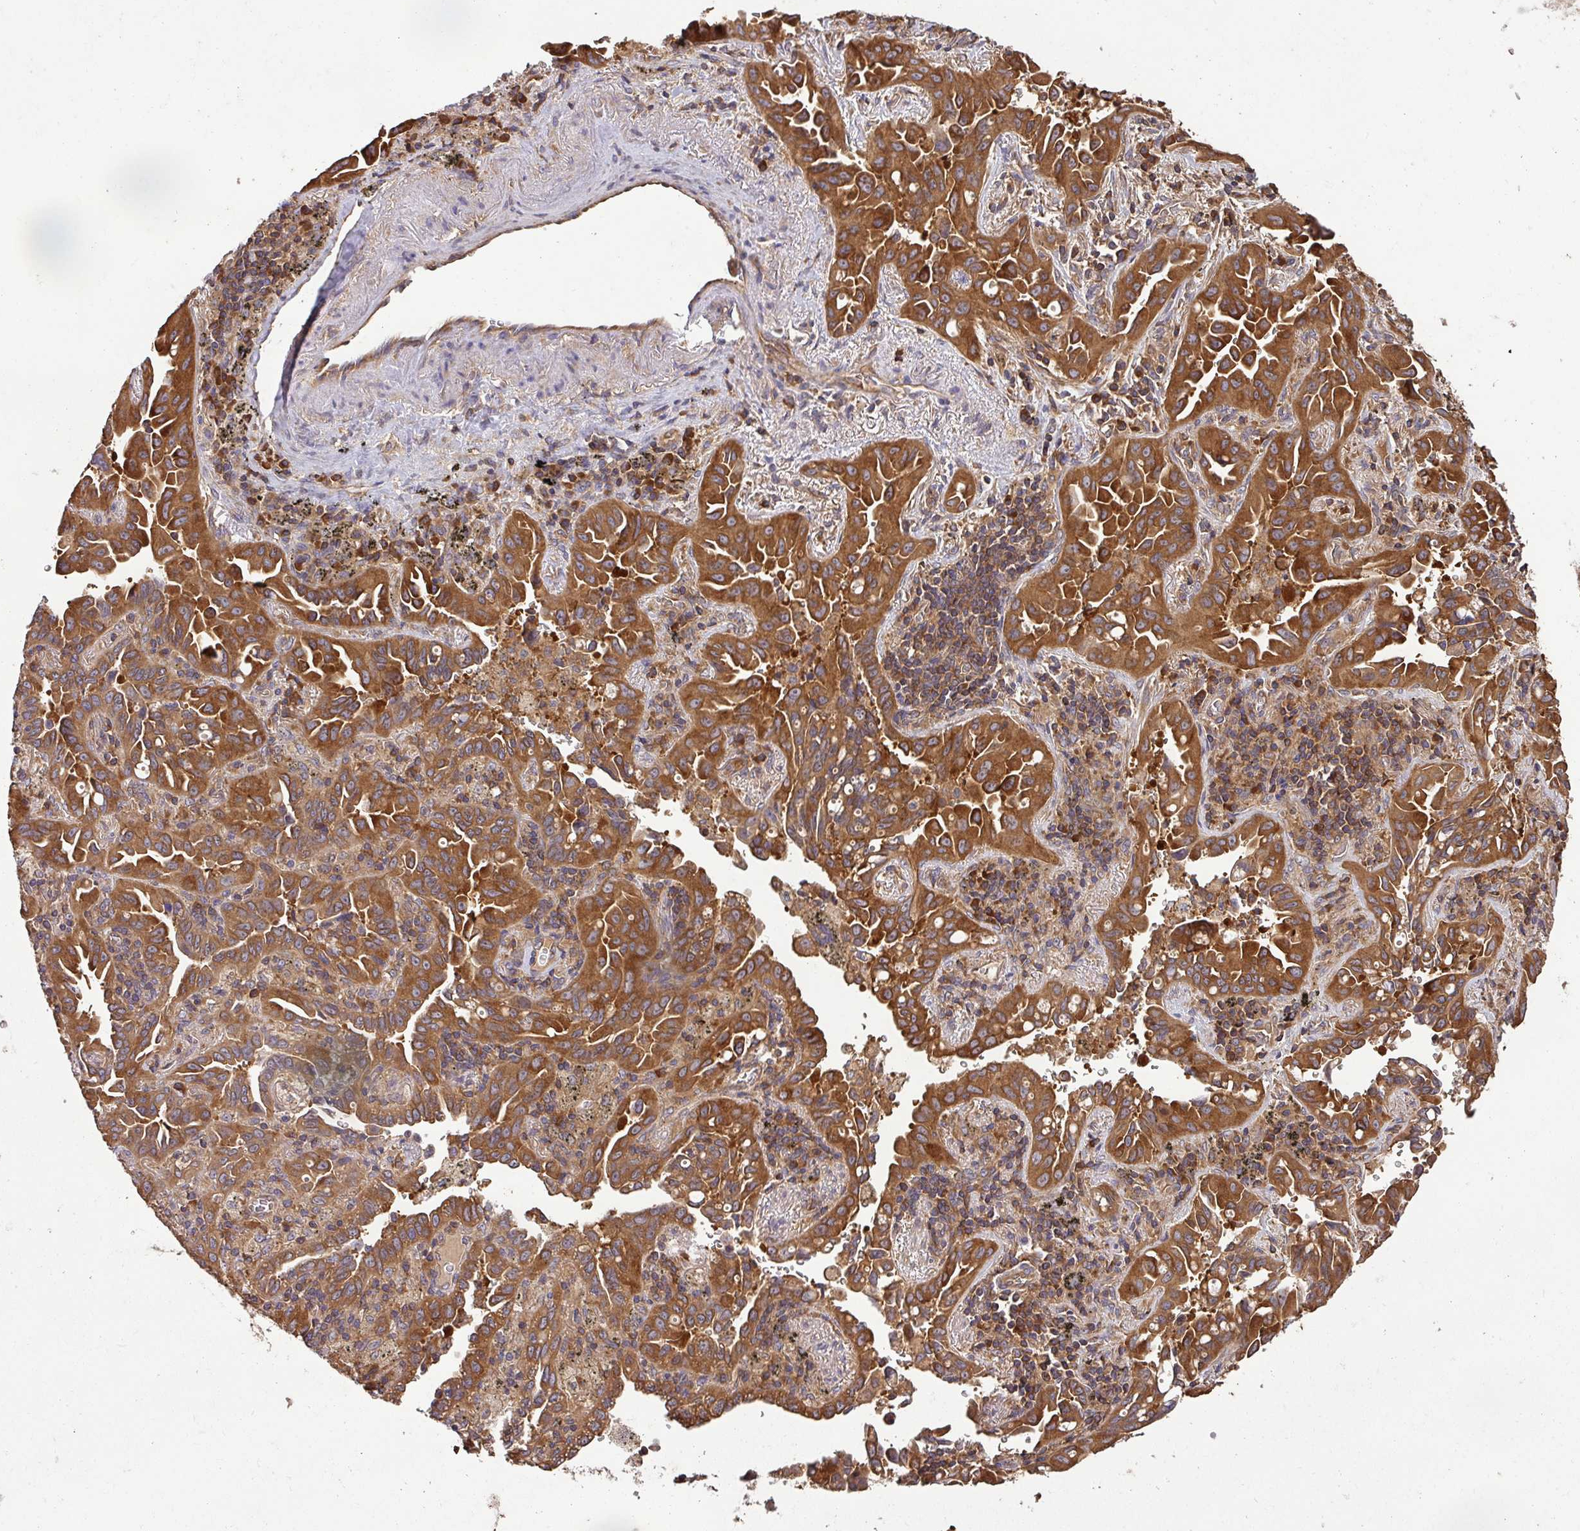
{"staining": {"intensity": "moderate", "quantity": ">75%", "location": "cytoplasmic/membranous"}, "tissue": "lung cancer", "cell_type": "Tumor cells", "image_type": "cancer", "snomed": [{"axis": "morphology", "description": "Adenocarcinoma, NOS"}, {"axis": "topography", "description": "Lung"}], "caption": "Immunohistochemistry (IHC) micrograph of neoplastic tissue: adenocarcinoma (lung) stained using immunohistochemistry exhibits medium levels of moderate protein expression localized specifically in the cytoplasmic/membranous of tumor cells, appearing as a cytoplasmic/membranous brown color.", "gene": "GSPT1", "patient": {"sex": "male", "age": 68}}